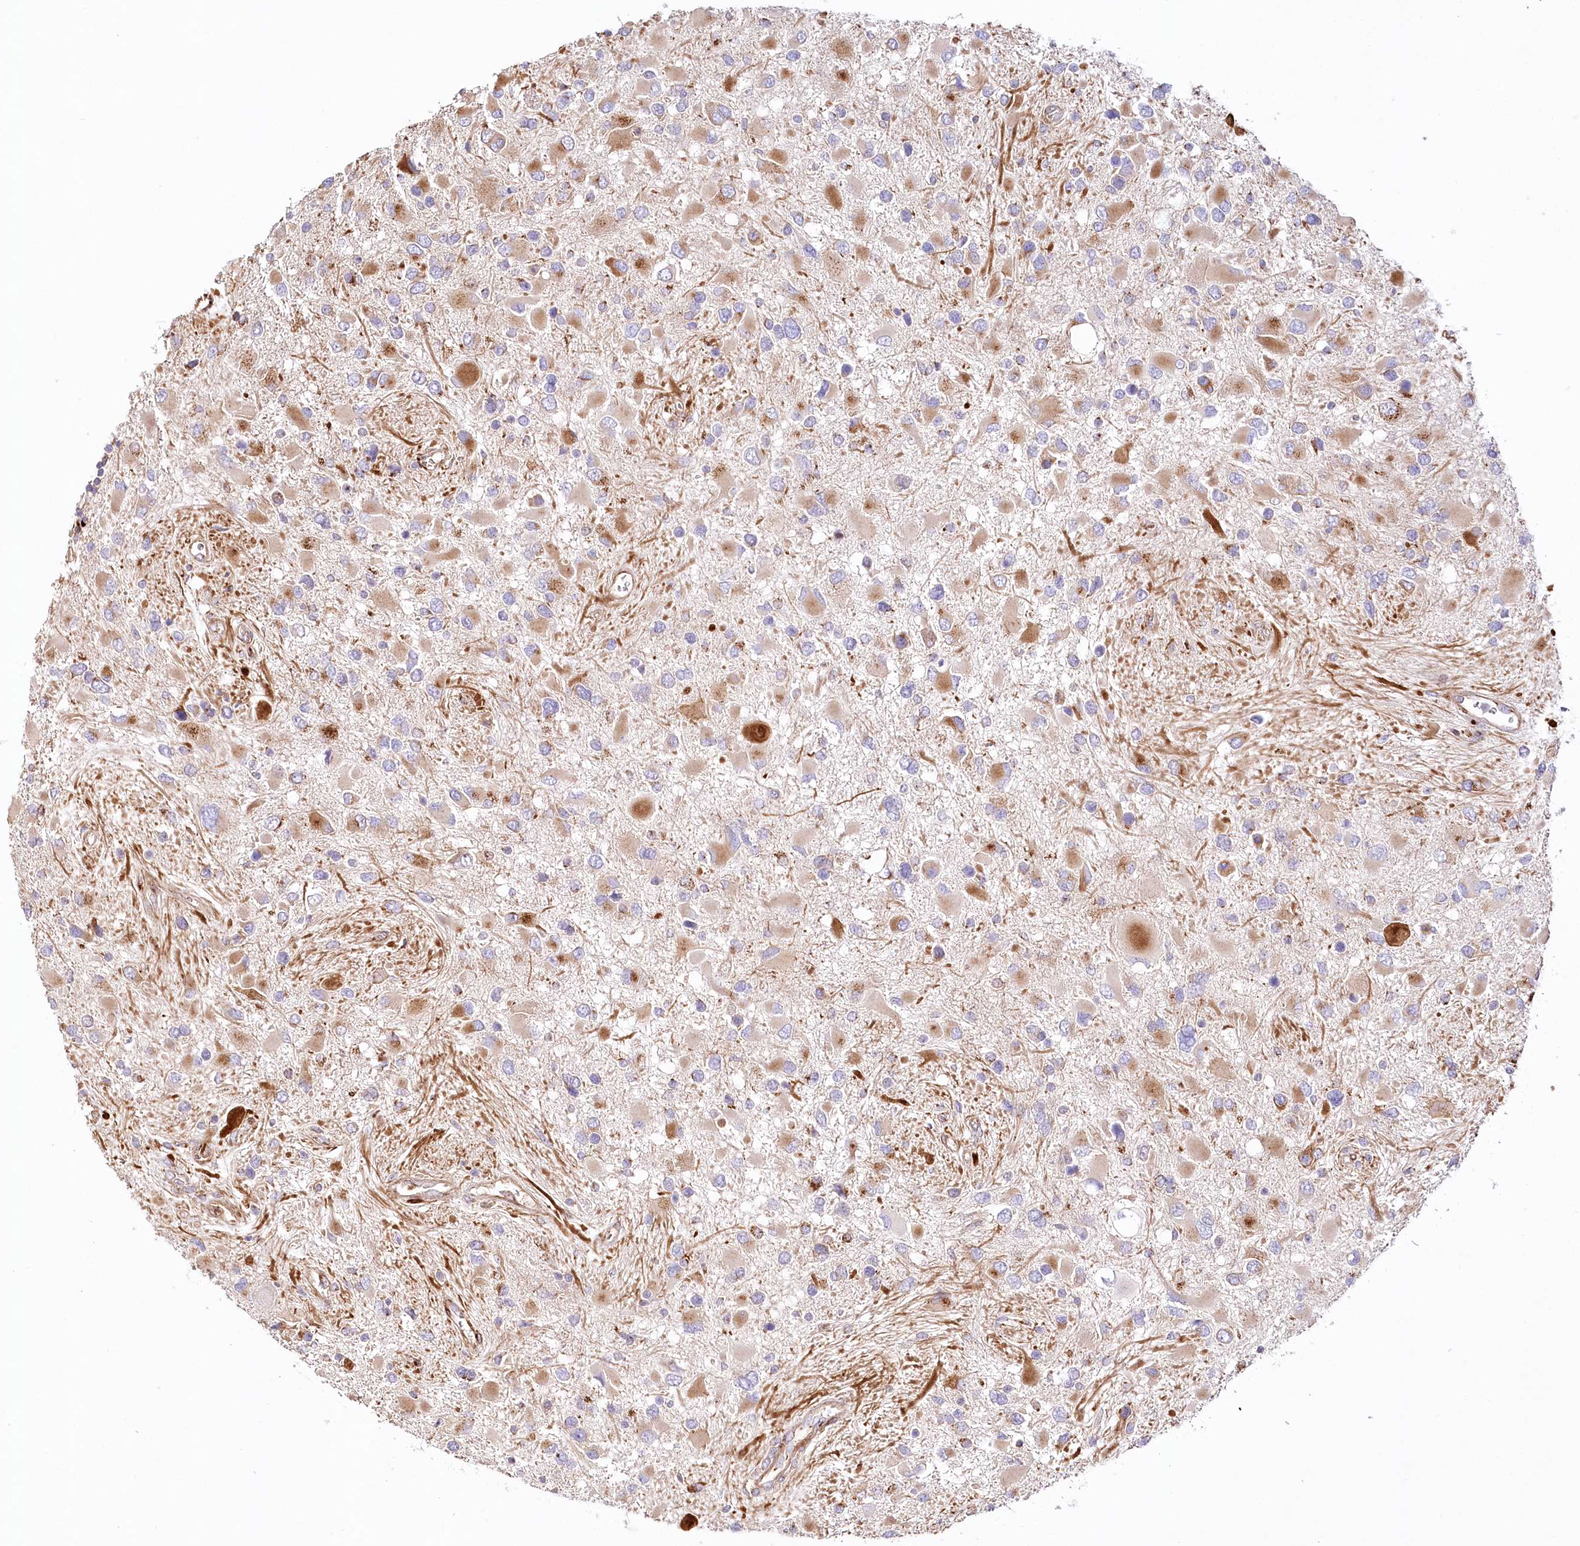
{"staining": {"intensity": "moderate", "quantity": "25%-75%", "location": "cytoplasmic/membranous"}, "tissue": "glioma", "cell_type": "Tumor cells", "image_type": "cancer", "snomed": [{"axis": "morphology", "description": "Glioma, malignant, High grade"}, {"axis": "topography", "description": "Brain"}], "caption": "Immunohistochemical staining of human glioma shows medium levels of moderate cytoplasmic/membranous positivity in approximately 25%-75% of tumor cells. (DAB (3,3'-diaminobenzidine) IHC with brightfield microscopy, high magnification).", "gene": "ABRAXAS2", "patient": {"sex": "male", "age": 53}}